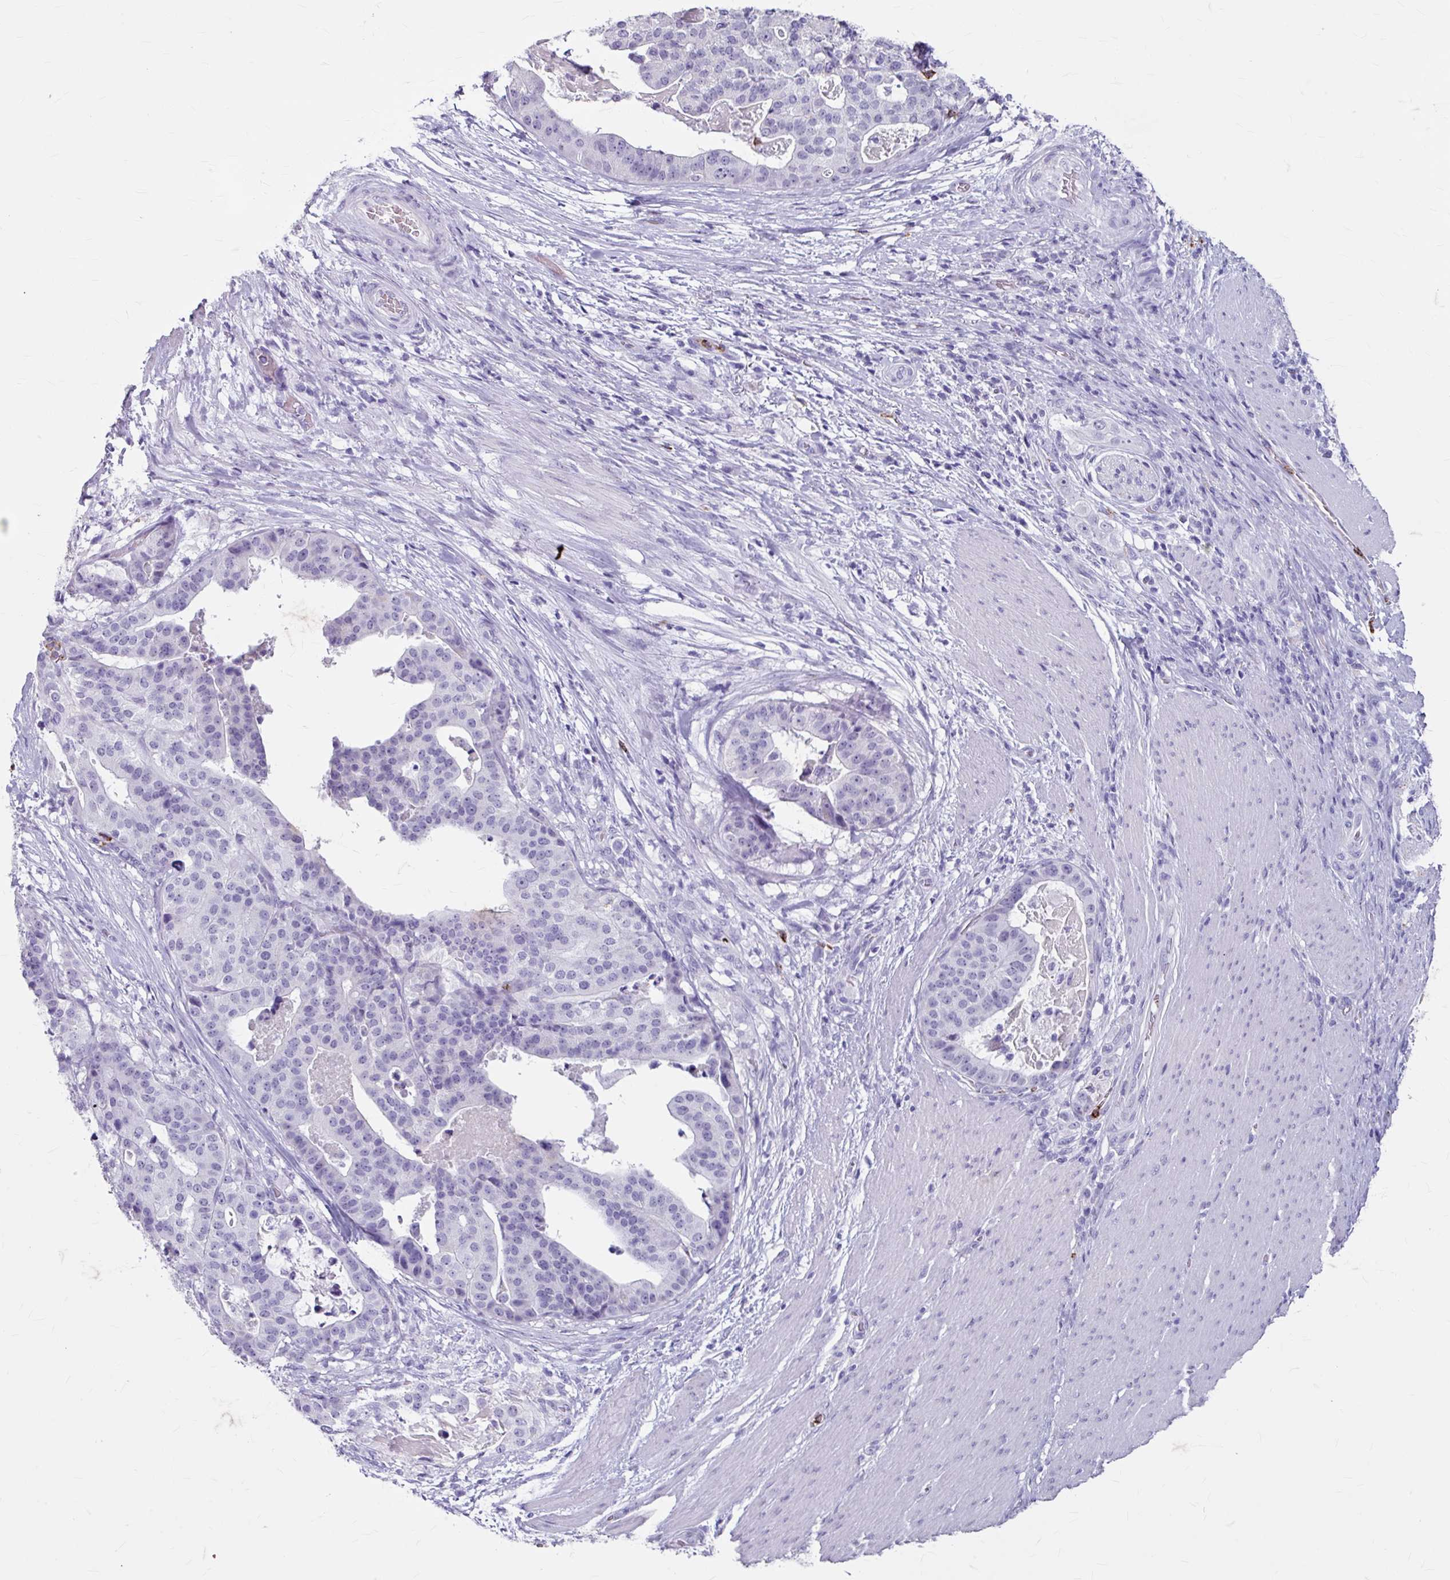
{"staining": {"intensity": "negative", "quantity": "none", "location": "none"}, "tissue": "stomach cancer", "cell_type": "Tumor cells", "image_type": "cancer", "snomed": [{"axis": "morphology", "description": "Adenocarcinoma, NOS"}, {"axis": "topography", "description": "Stomach"}], "caption": "Photomicrograph shows no protein staining in tumor cells of stomach adenocarcinoma tissue. (Immunohistochemistry (ihc), brightfield microscopy, high magnification).", "gene": "ANKRD1", "patient": {"sex": "male", "age": 48}}